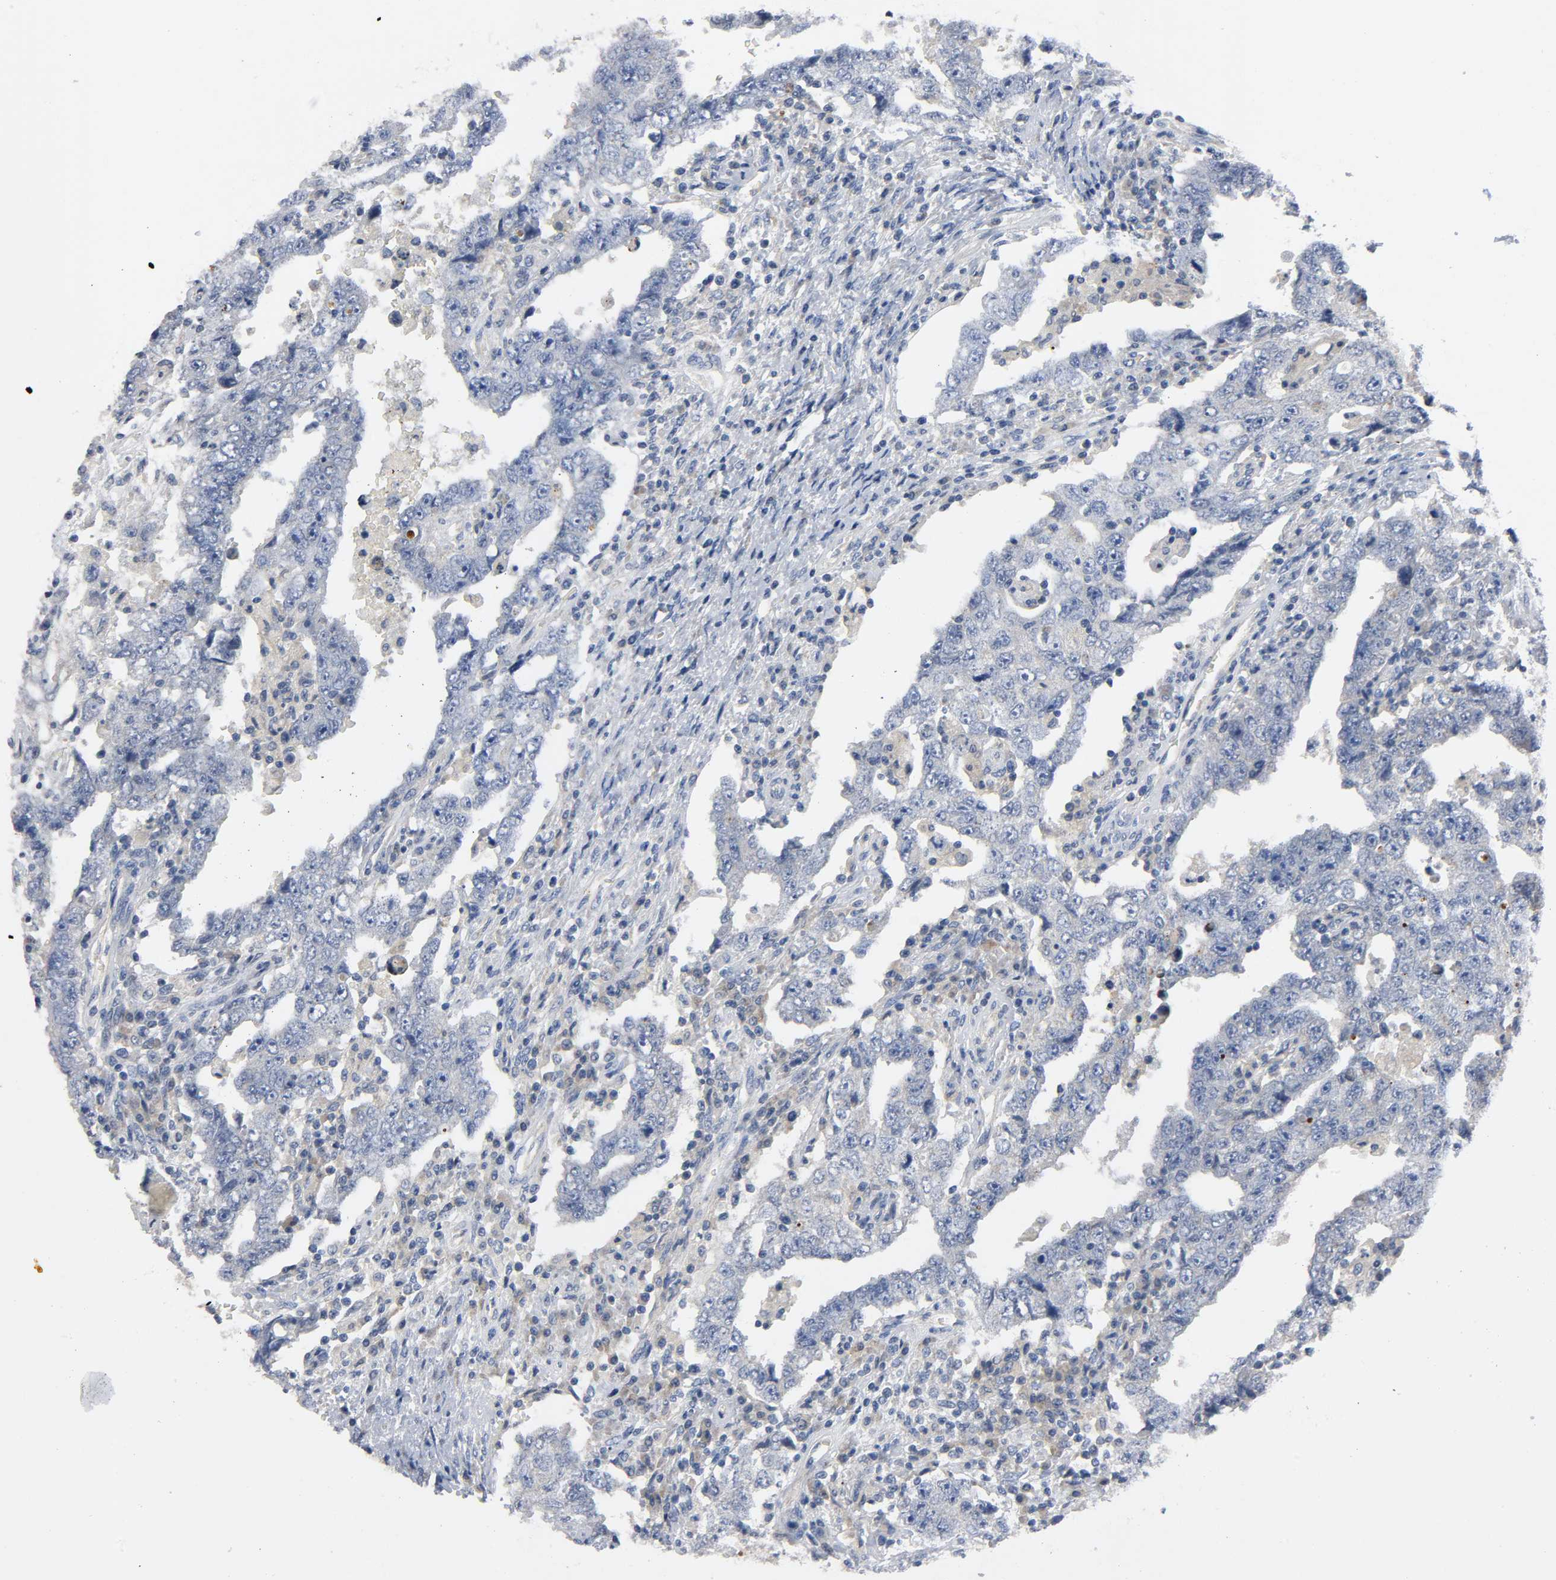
{"staining": {"intensity": "weak", "quantity": "25%-75%", "location": "cytoplasmic/membranous"}, "tissue": "testis cancer", "cell_type": "Tumor cells", "image_type": "cancer", "snomed": [{"axis": "morphology", "description": "Carcinoma, Embryonal, NOS"}, {"axis": "topography", "description": "Testis"}], "caption": "Immunohistochemical staining of human testis cancer (embryonal carcinoma) displays low levels of weak cytoplasmic/membranous expression in approximately 25%-75% of tumor cells.", "gene": "HDAC6", "patient": {"sex": "male", "age": 26}}